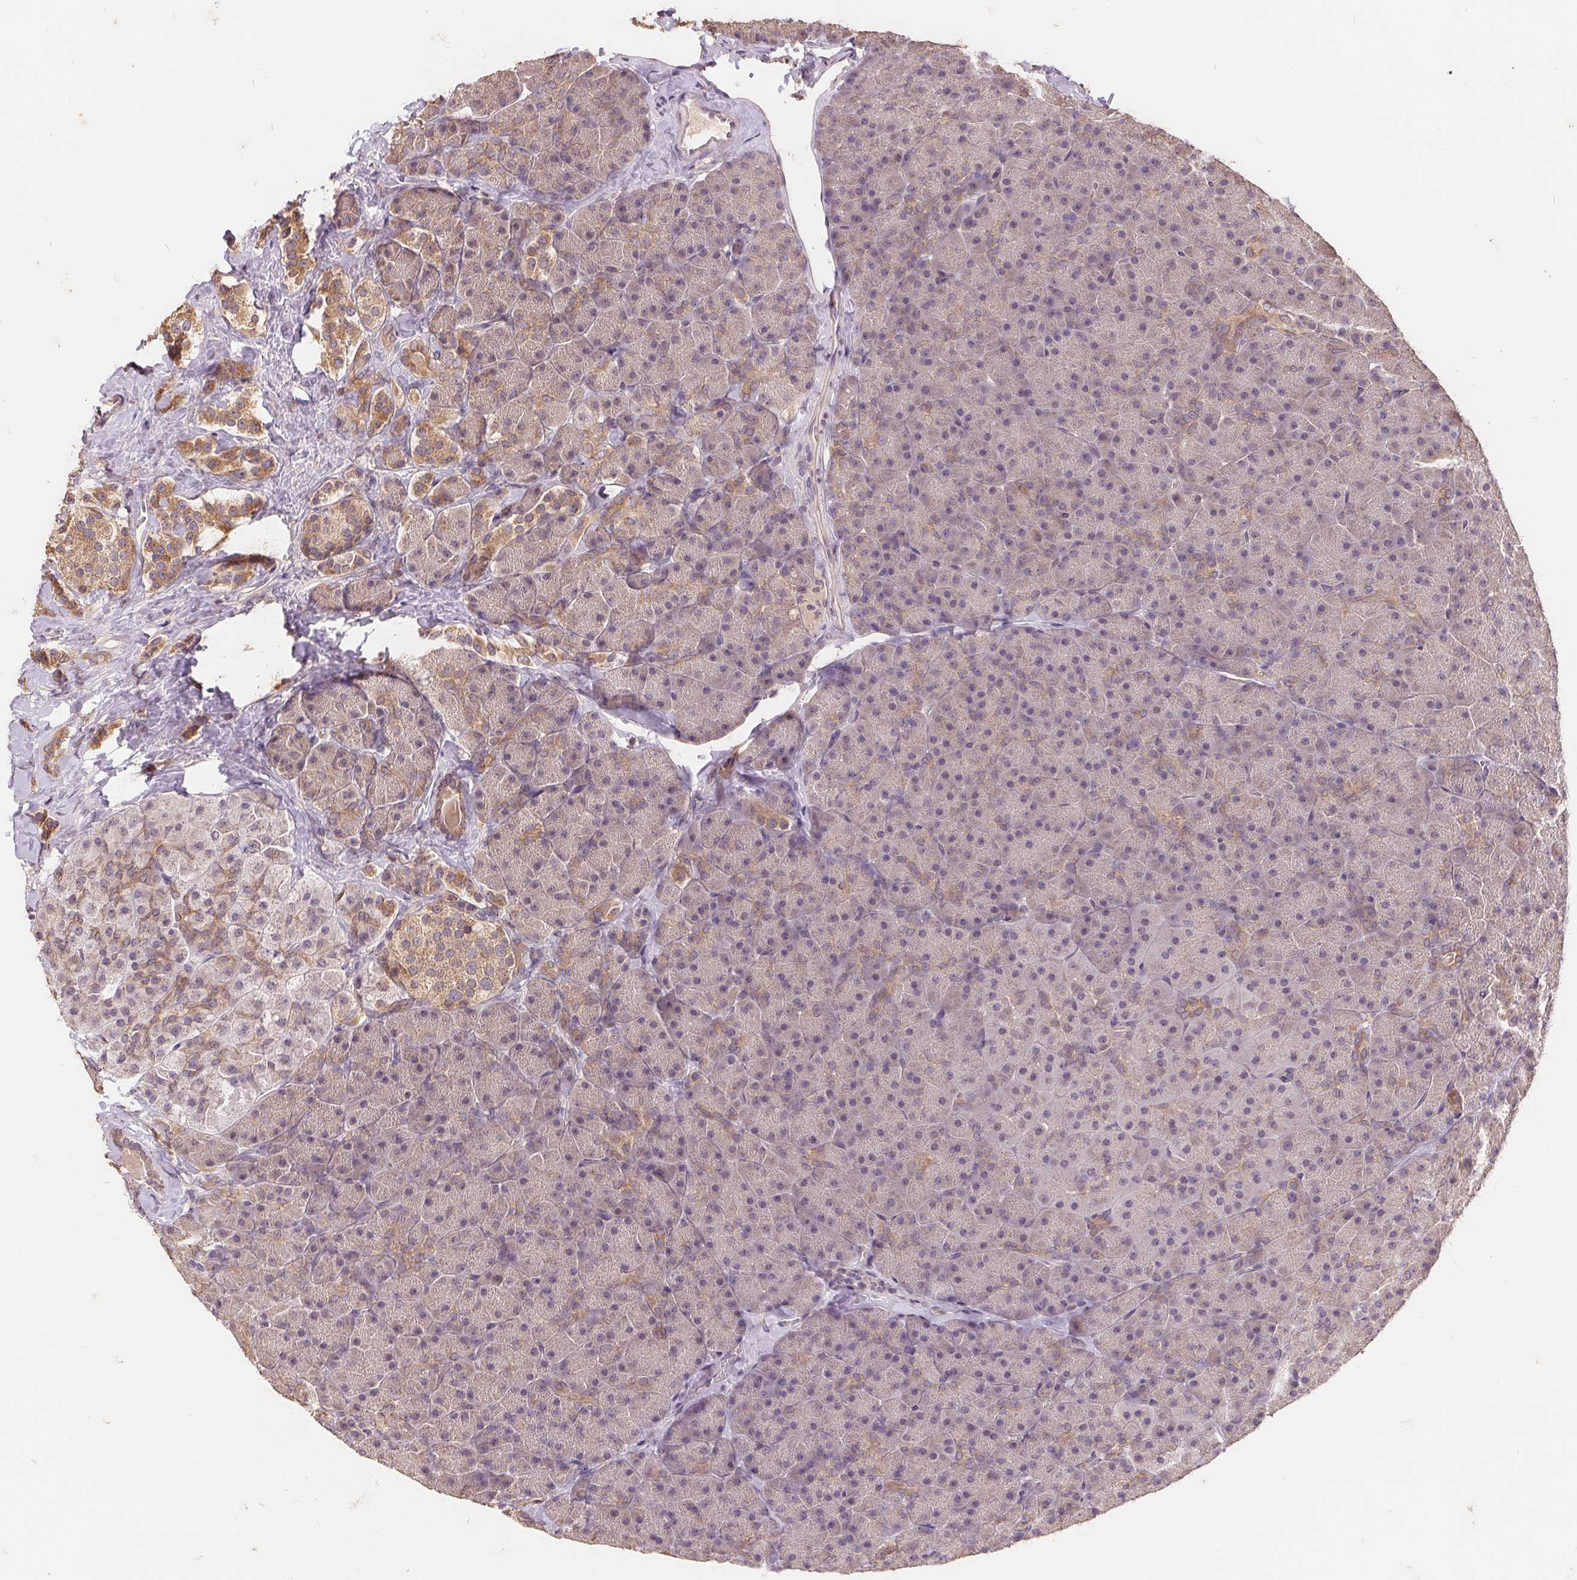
{"staining": {"intensity": "moderate", "quantity": ">75%", "location": "cytoplasmic/membranous"}, "tissue": "carcinoid", "cell_type": "Tumor cells", "image_type": "cancer", "snomed": [{"axis": "morphology", "description": "Normal tissue, NOS"}, {"axis": "morphology", "description": "Carcinoid, malignant, NOS"}, {"axis": "topography", "description": "Pancreas"}], "caption": "This micrograph exhibits IHC staining of human carcinoid, with medium moderate cytoplasmic/membranous staining in about >75% of tumor cells.", "gene": "CDIPT", "patient": {"sex": "male", "age": 36}}